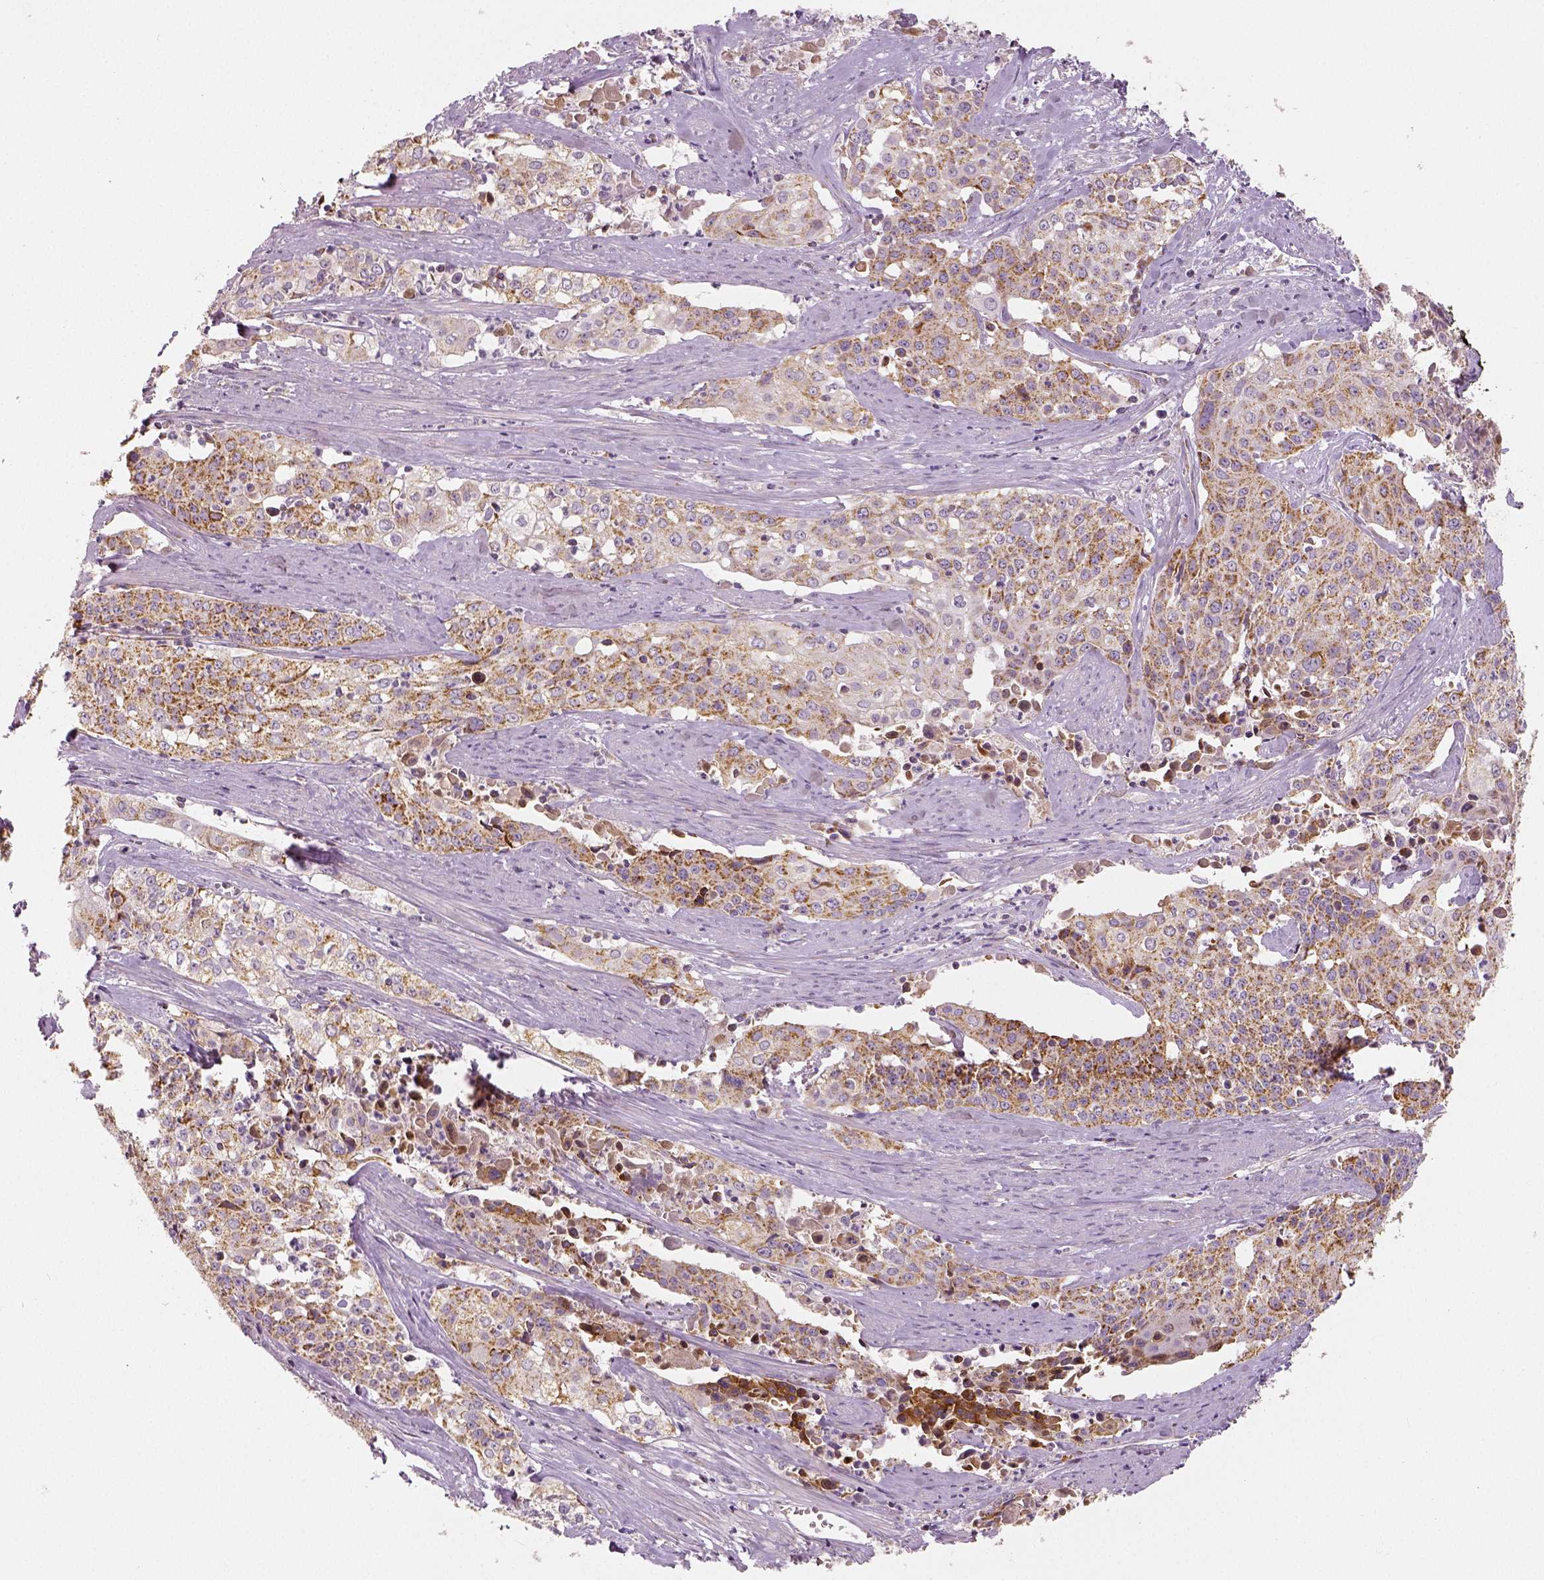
{"staining": {"intensity": "moderate", "quantity": ">75%", "location": "cytoplasmic/membranous"}, "tissue": "cervical cancer", "cell_type": "Tumor cells", "image_type": "cancer", "snomed": [{"axis": "morphology", "description": "Squamous cell carcinoma, NOS"}, {"axis": "topography", "description": "Cervix"}], "caption": "Protein analysis of cervical squamous cell carcinoma tissue displays moderate cytoplasmic/membranous expression in about >75% of tumor cells.", "gene": "PGAM5", "patient": {"sex": "female", "age": 39}}